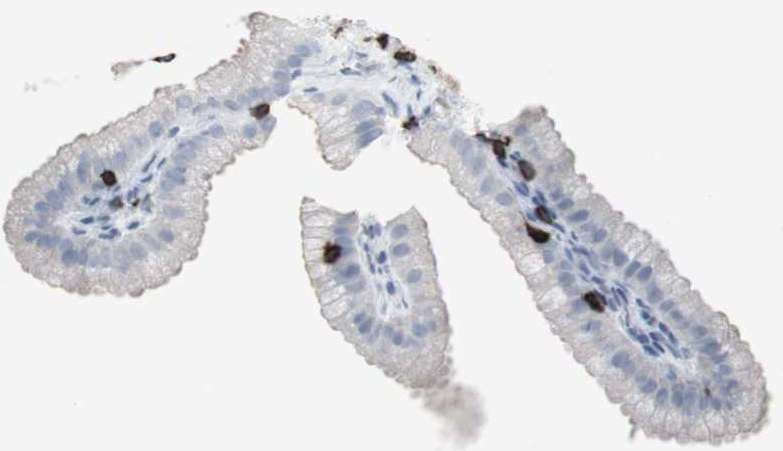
{"staining": {"intensity": "negative", "quantity": "none", "location": "none"}, "tissue": "gallbladder", "cell_type": "Glandular cells", "image_type": "normal", "snomed": [{"axis": "morphology", "description": "Normal tissue, NOS"}, {"axis": "topography", "description": "Gallbladder"}], "caption": "This is an immunohistochemistry (IHC) photomicrograph of normal gallbladder. There is no expression in glandular cells.", "gene": "CD247", "patient": {"sex": "female", "age": 64}}